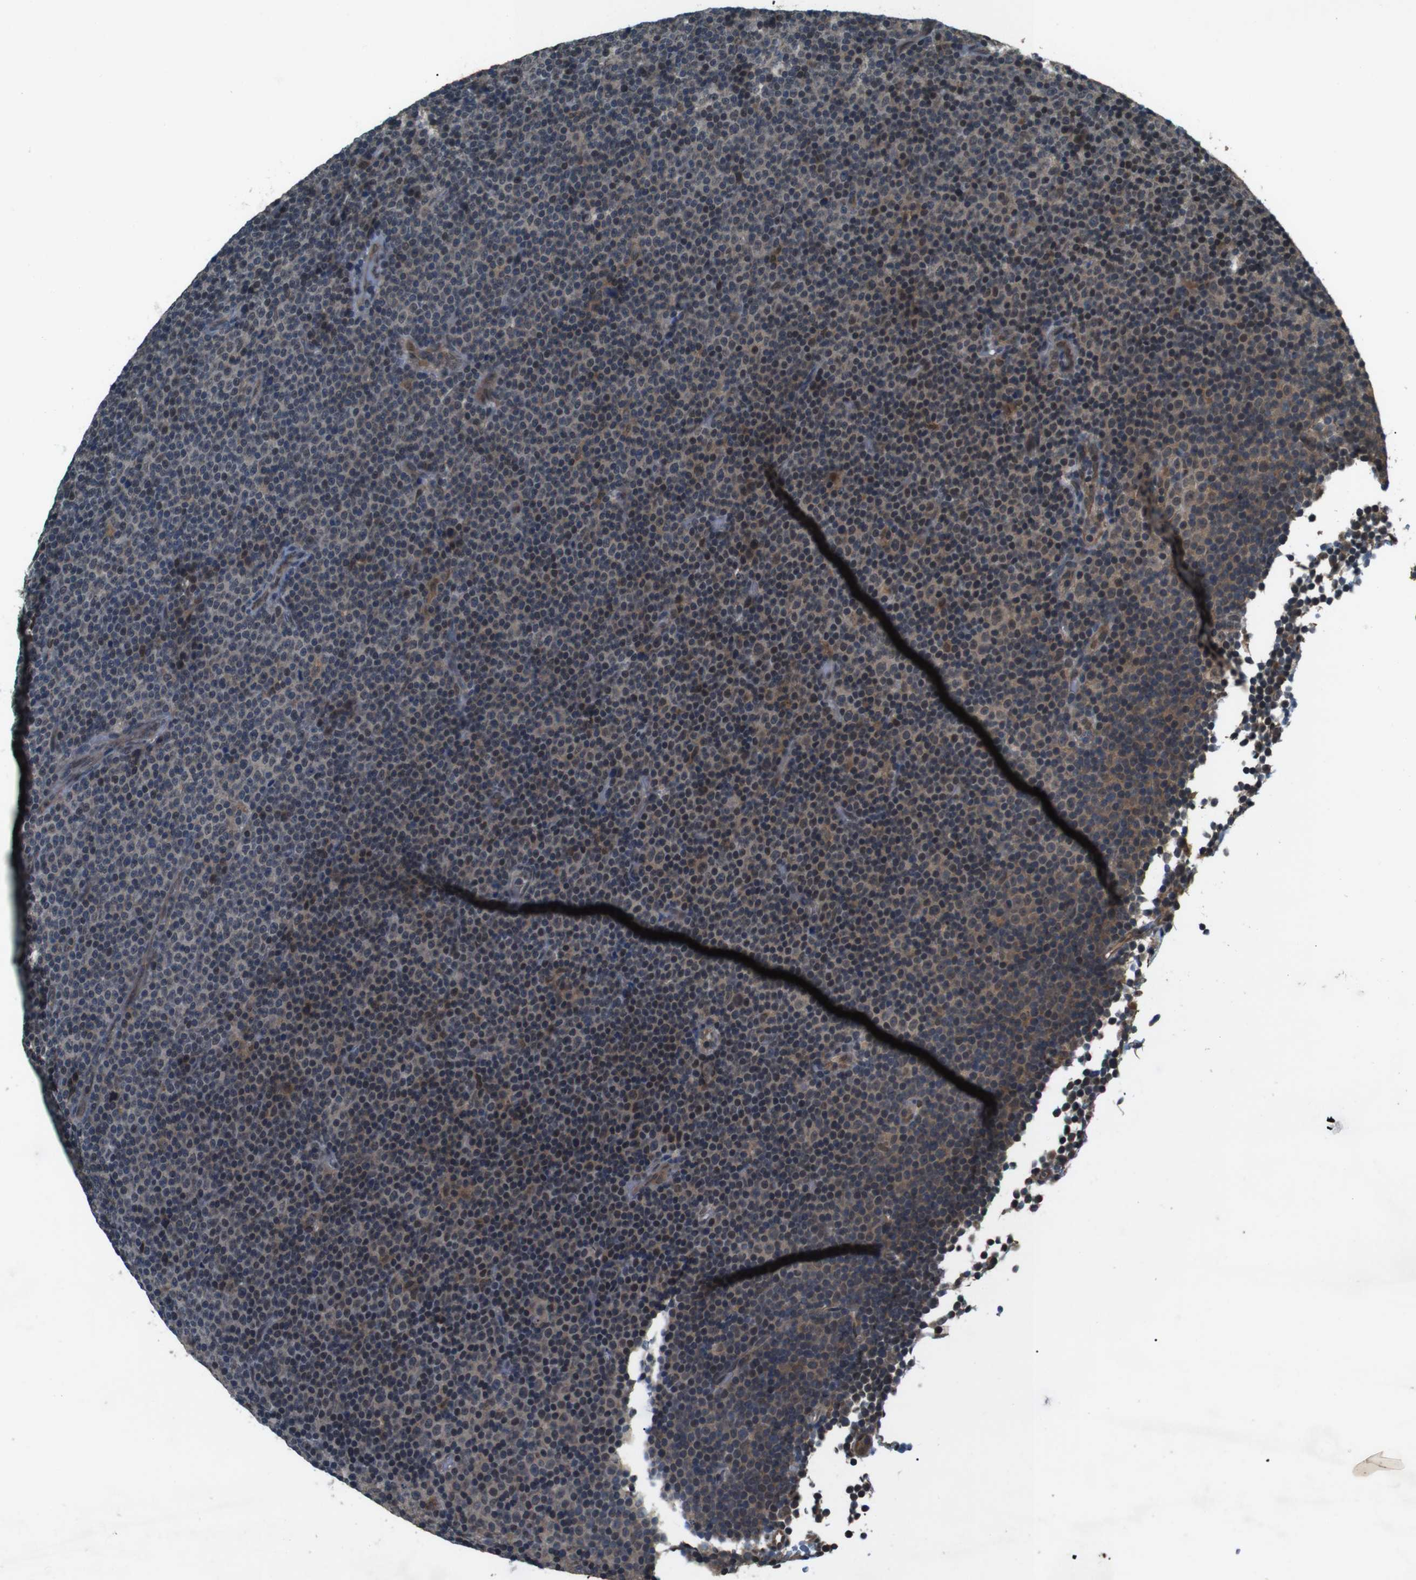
{"staining": {"intensity": "weak", "quantity": "25%-75%", "location": "cytoplasmic/membranous,nuclear"}, "tissue": "lymphoma", "cell_type": "Tumor cells", "image_type": "cancer", "snomed": [{"axis": "morphology", "description": "Malignant lymphoma, non-Hodgkin's type, Low grade"}, {"axis": "topography", "description": "Lymph node"}], "caption": "Tumor cells exhibit low levels of weak cytoplasmic/membranous and nuclear staining in about 25%-75% of cells in lymphoma. Nuclei are stained in blue.", "gene": "SOCS1", "patient": {"sex": "female", "age": 67}}